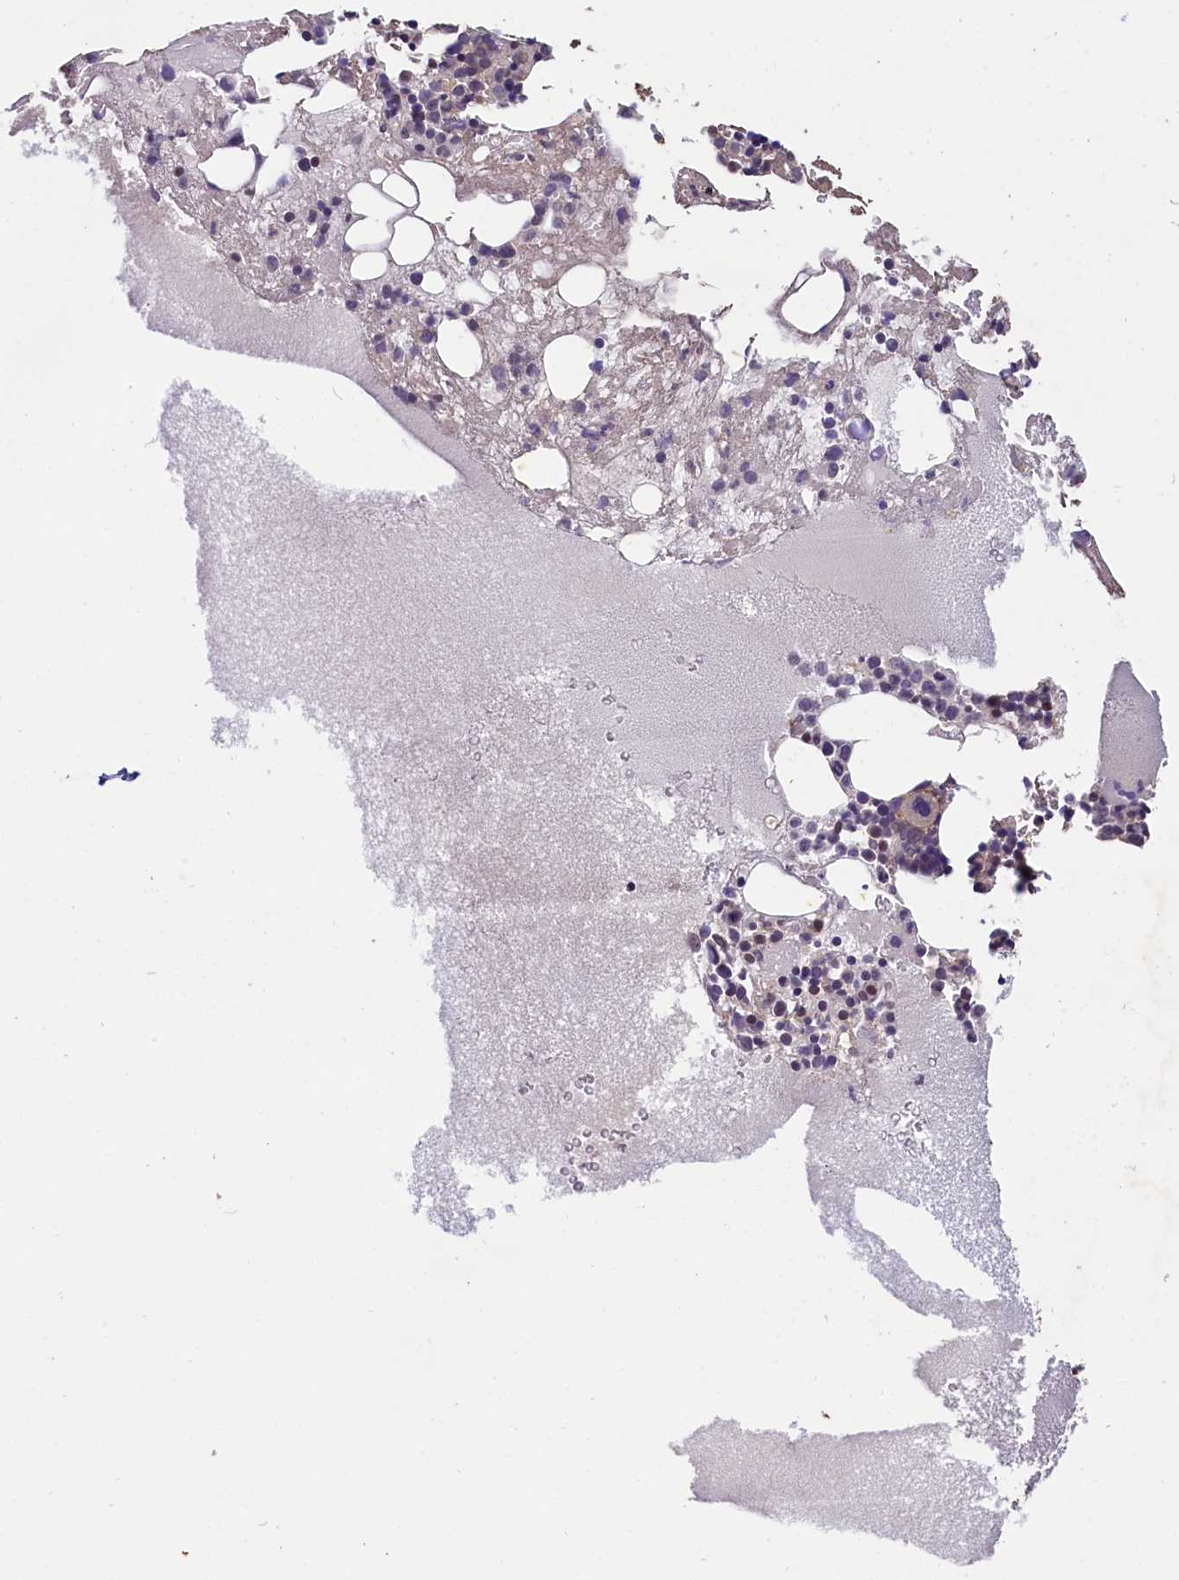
{"staining": {"intensity": "moderate", "quantity": "<25%", "location": "cytoplasmic/membranous"}, "tissue": "bone marrow", "cell_type": "Hematopoietic cells", "image_type": "normal", "snomed": [{"axis": "morphology", "description": "Normal tissue, NOS"}, {"axis": "topography", "description": "Bone marrow"}], "caption": "Bone marrow stained for a protein (brown) exhibits moderate cytoplasmic/membranous positive expression in about <25% of hematopoietic cells.", "gene": "OAS3", "patient": {"sex": "male", "age": 61}}